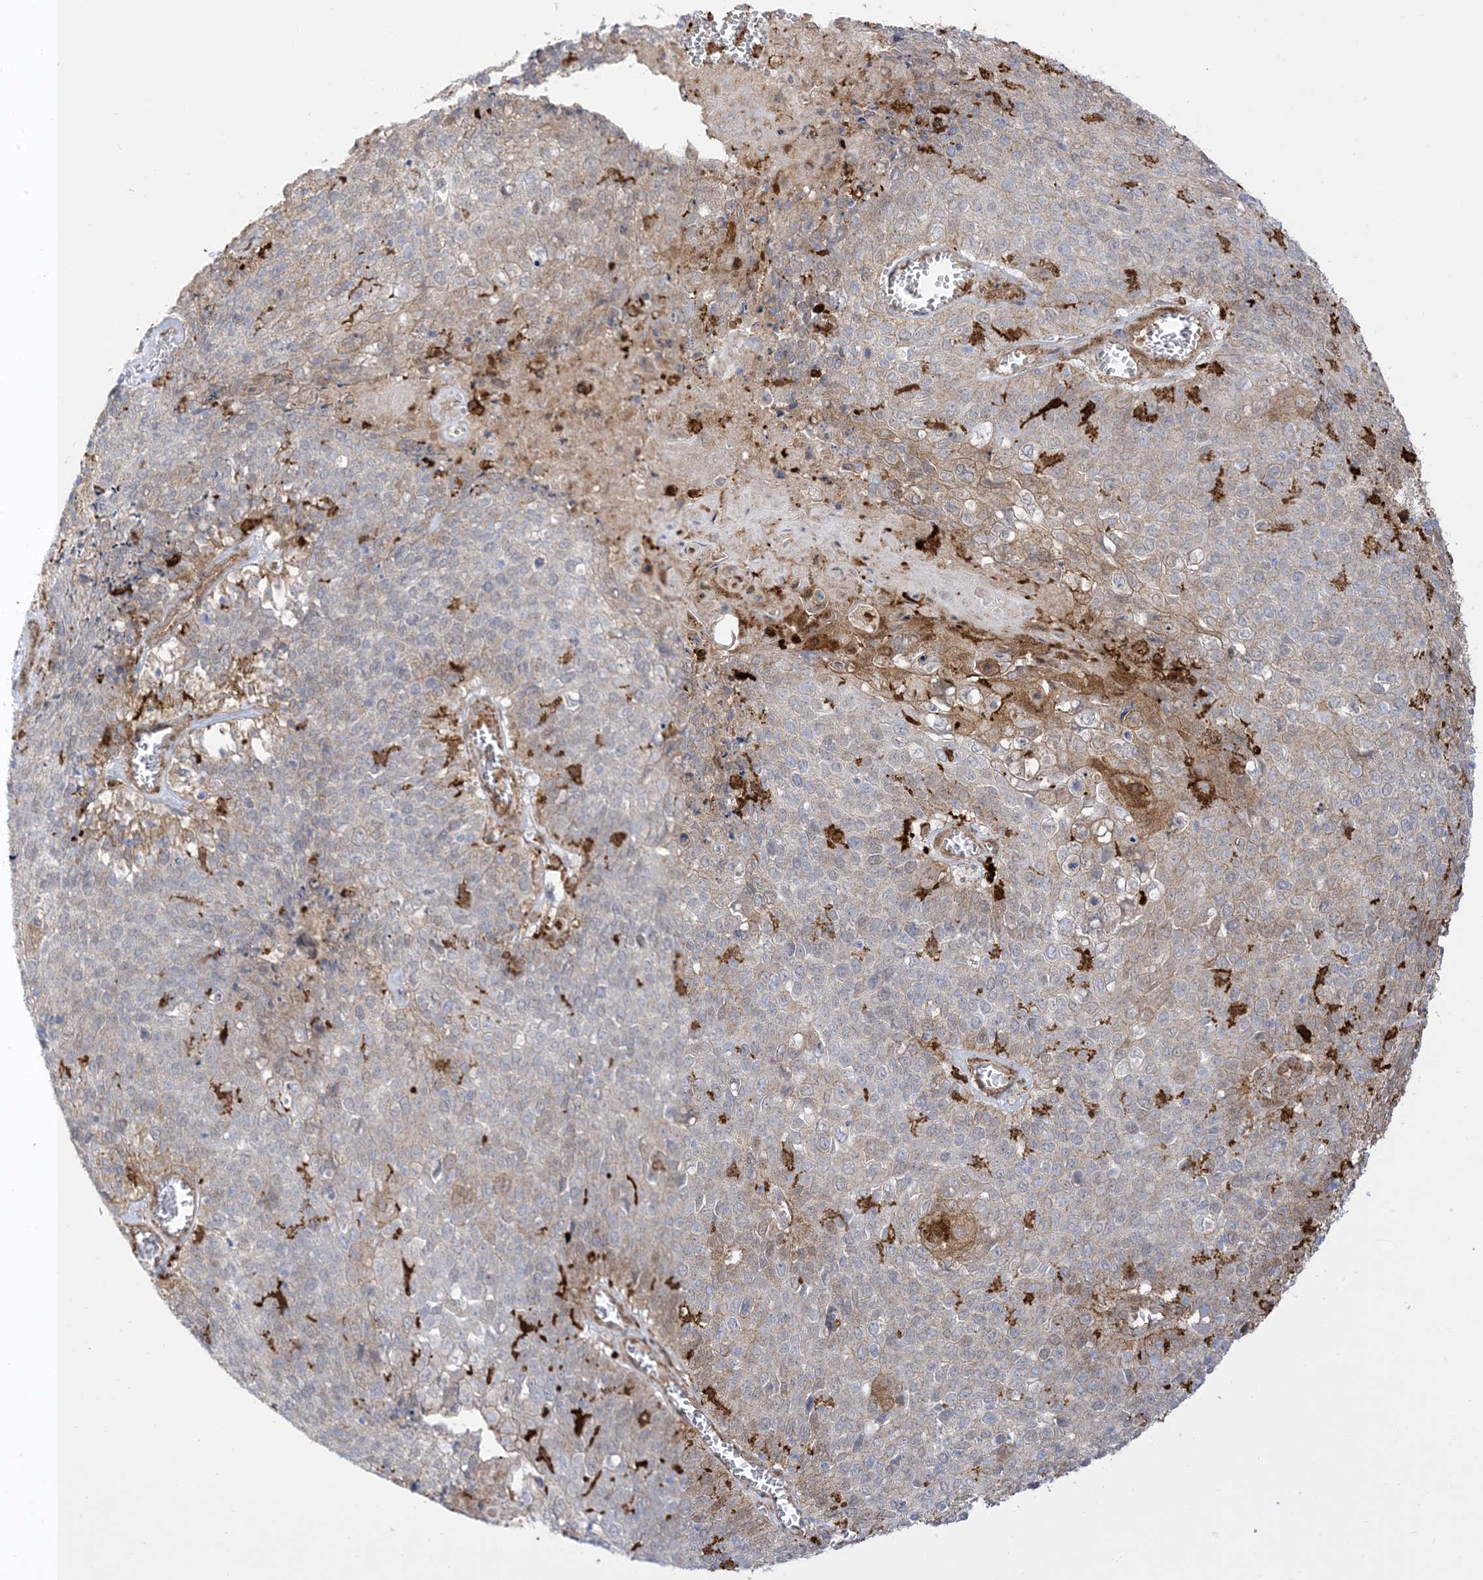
{"staining": {"intensity": "weak", "quantity": "25%-75%", "location": "cytoplasmic/membranous"}, "tissue": "cervical cancer", "cell_type": "Tumor cells", "image_type": "cancer", "snomed": [{"axis": "morphology", "description": "Squamous cell carcinoma, NOS"}, {"axis": "topography", "description": "Cervix"}], "caption": "A brown stain shows weak cytoplasmic/membranous expression of a protein in human cervical cancer (squamous cell carcinoma) tumor cells.", "gene": "GSN", "patient": {"sex": "female", "age": 39}}